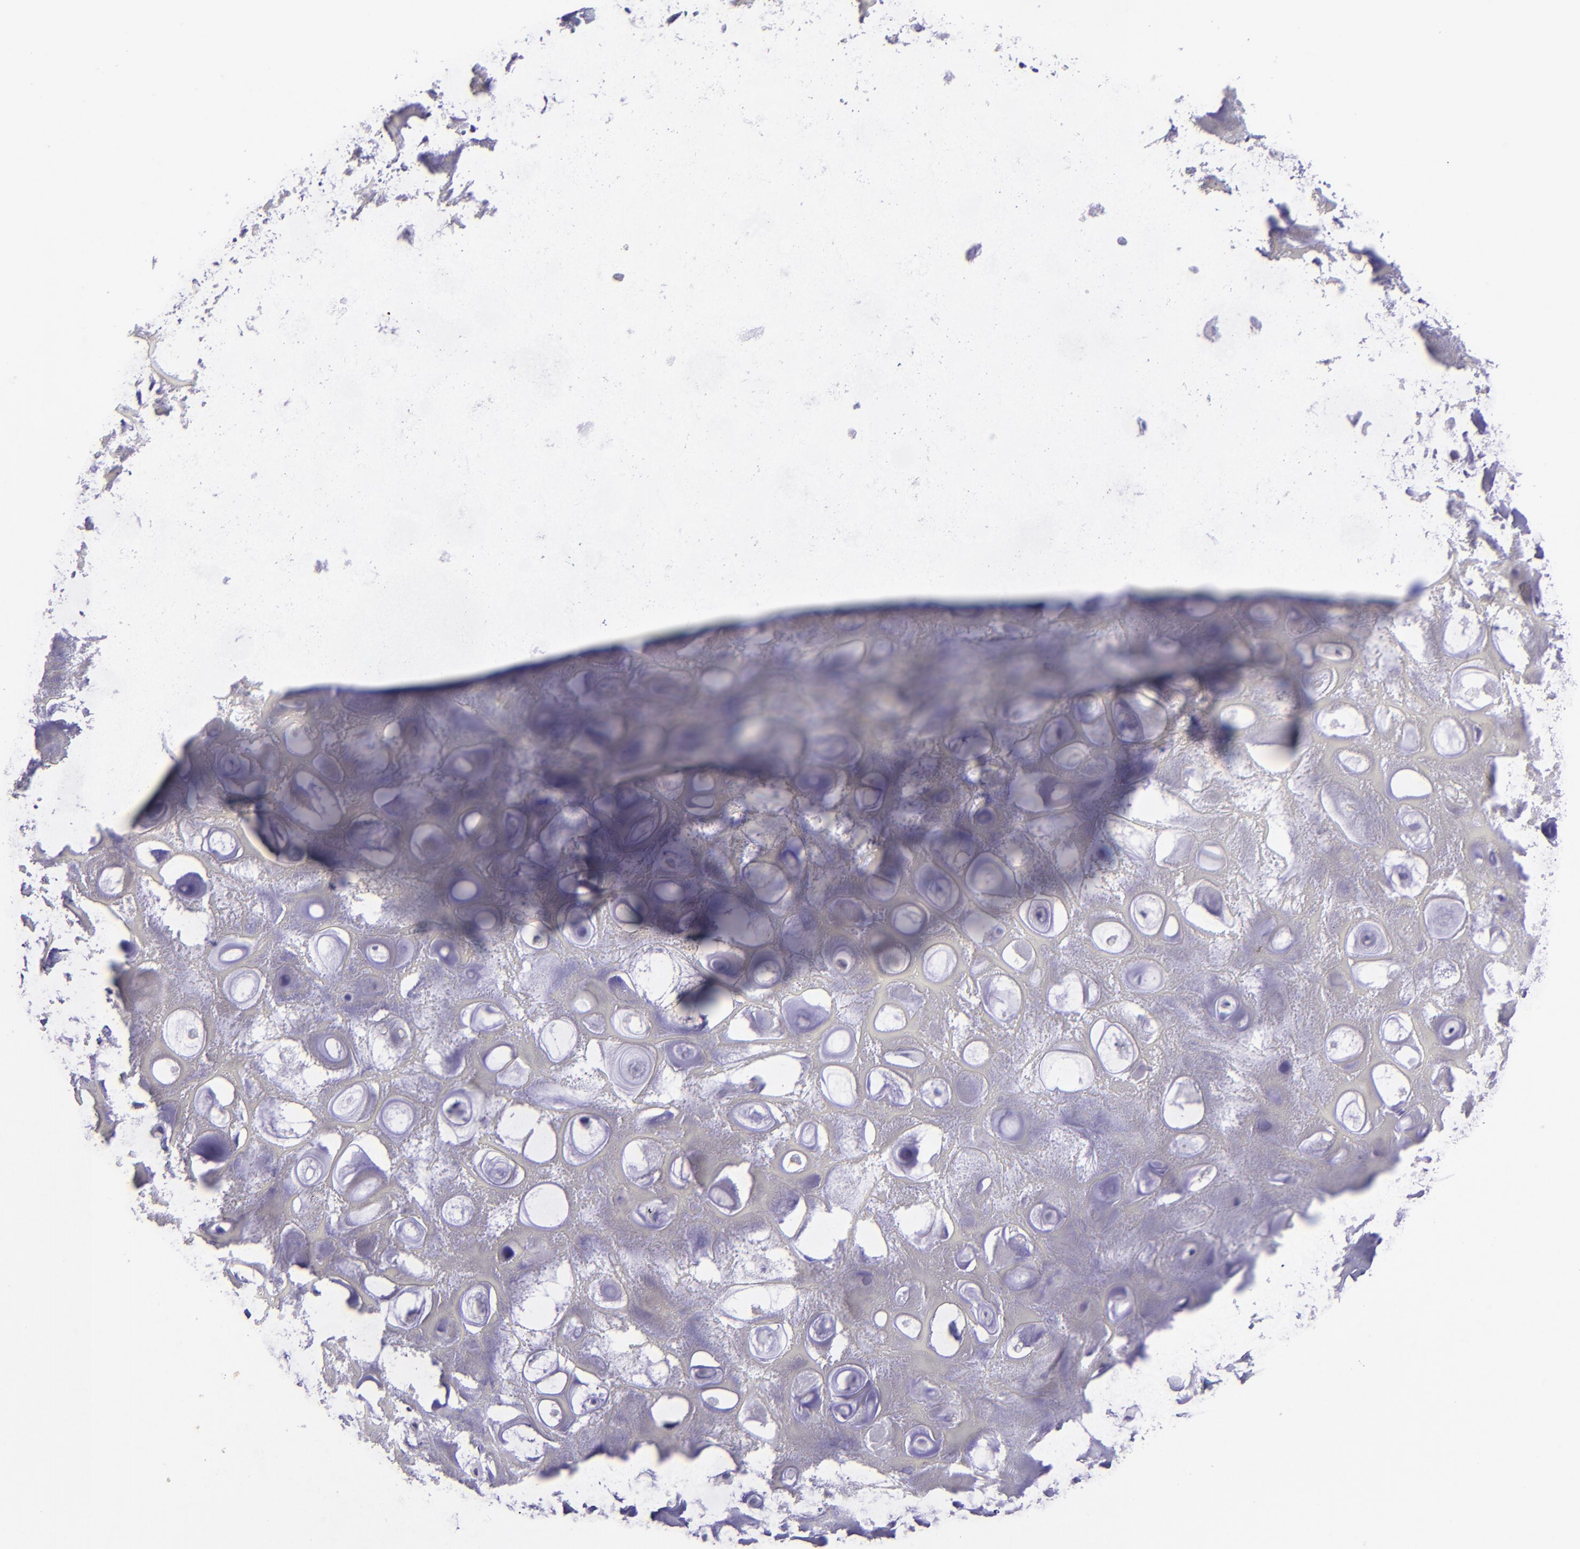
{"staining": {"intensity": "negative", "quantity": "none", "location": "none"}, "tissue": "nasopharynx", "cell_type": "Respiratory epithelial cells", "image_type": "normal", "snomed": [{"axis": "morphology", "description": "Normal tissue, NOS"}, {"axis": "topography", "description": "Nasopharynx"}], "caption": "Immunohistochemistry photomicrograph of benign nasopharynx: nasopharynx stained with DAB (3,3'-diaminobenzidine) demonstrates no significant protein expression in respiratory epithelial cells. Brightfield microscopy of immunohistochemistry stained with DAB (3,3'-diaminobenzidine) (brown) and hematoxylin (blue), captured at high magnification.", "gene": "CD48", "patient": {"sex": "male", "age": 56}}